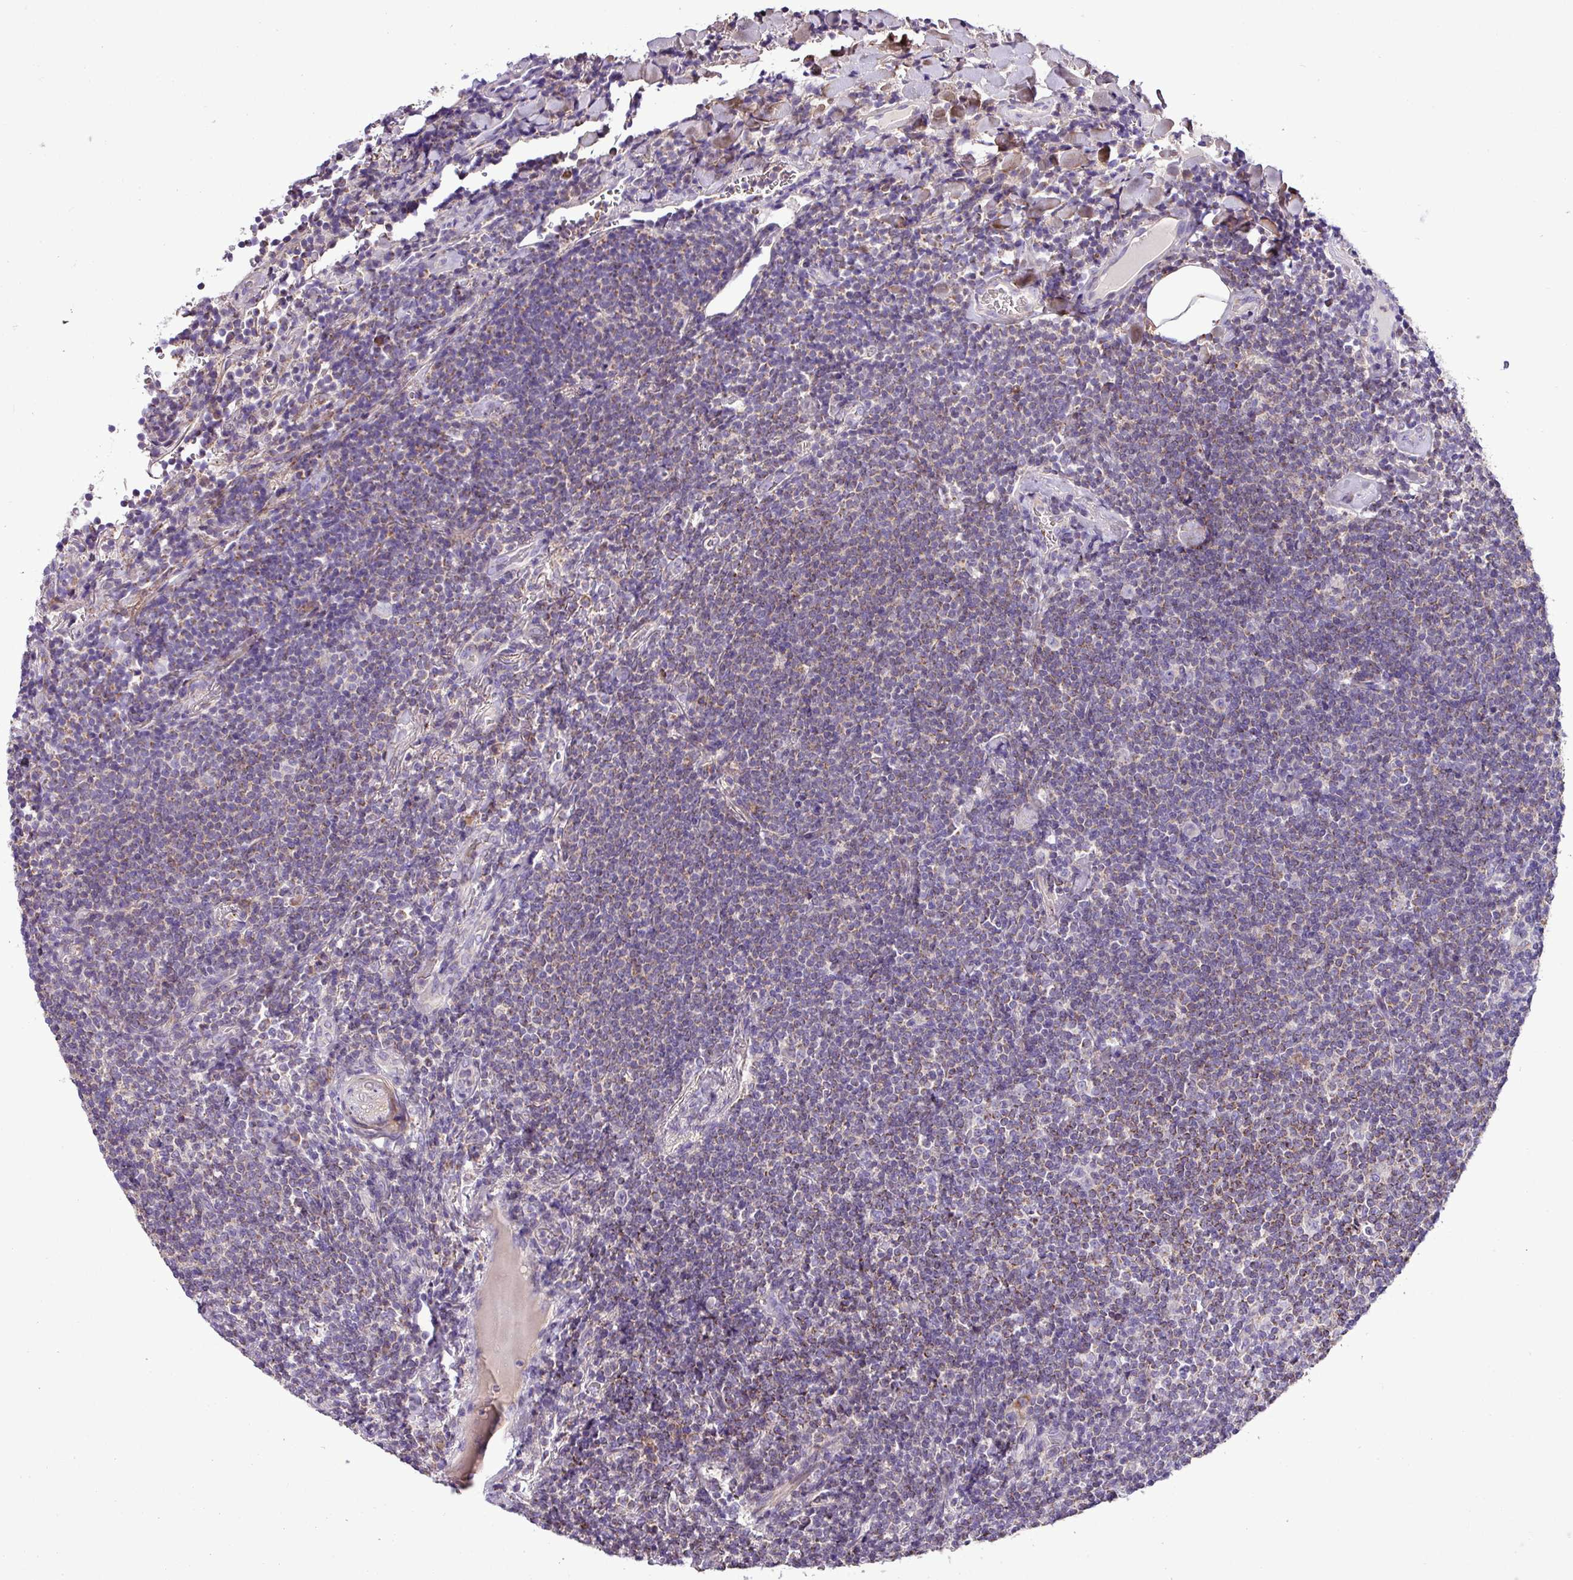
{"staining": {"intensity": "weak", "quantity": "<25%", "location": "cytoplasmic/membranous"}, "tissue": "lymphoma", "cell_type": "Tumor cells", "image_type": "cancer", "snomed": [{"axis": "morphology", "description": "Malignant lymphoma, non-Hodgkin's type, Low grade"}, {"axis": "topography", "description": "Lung"}], "caption": "Immunohistochemical staining of human lymphoma shows no significant staining in tumor cells.", "gene": "FAM183A", "patient": {"sex": "female", "age": 71}}